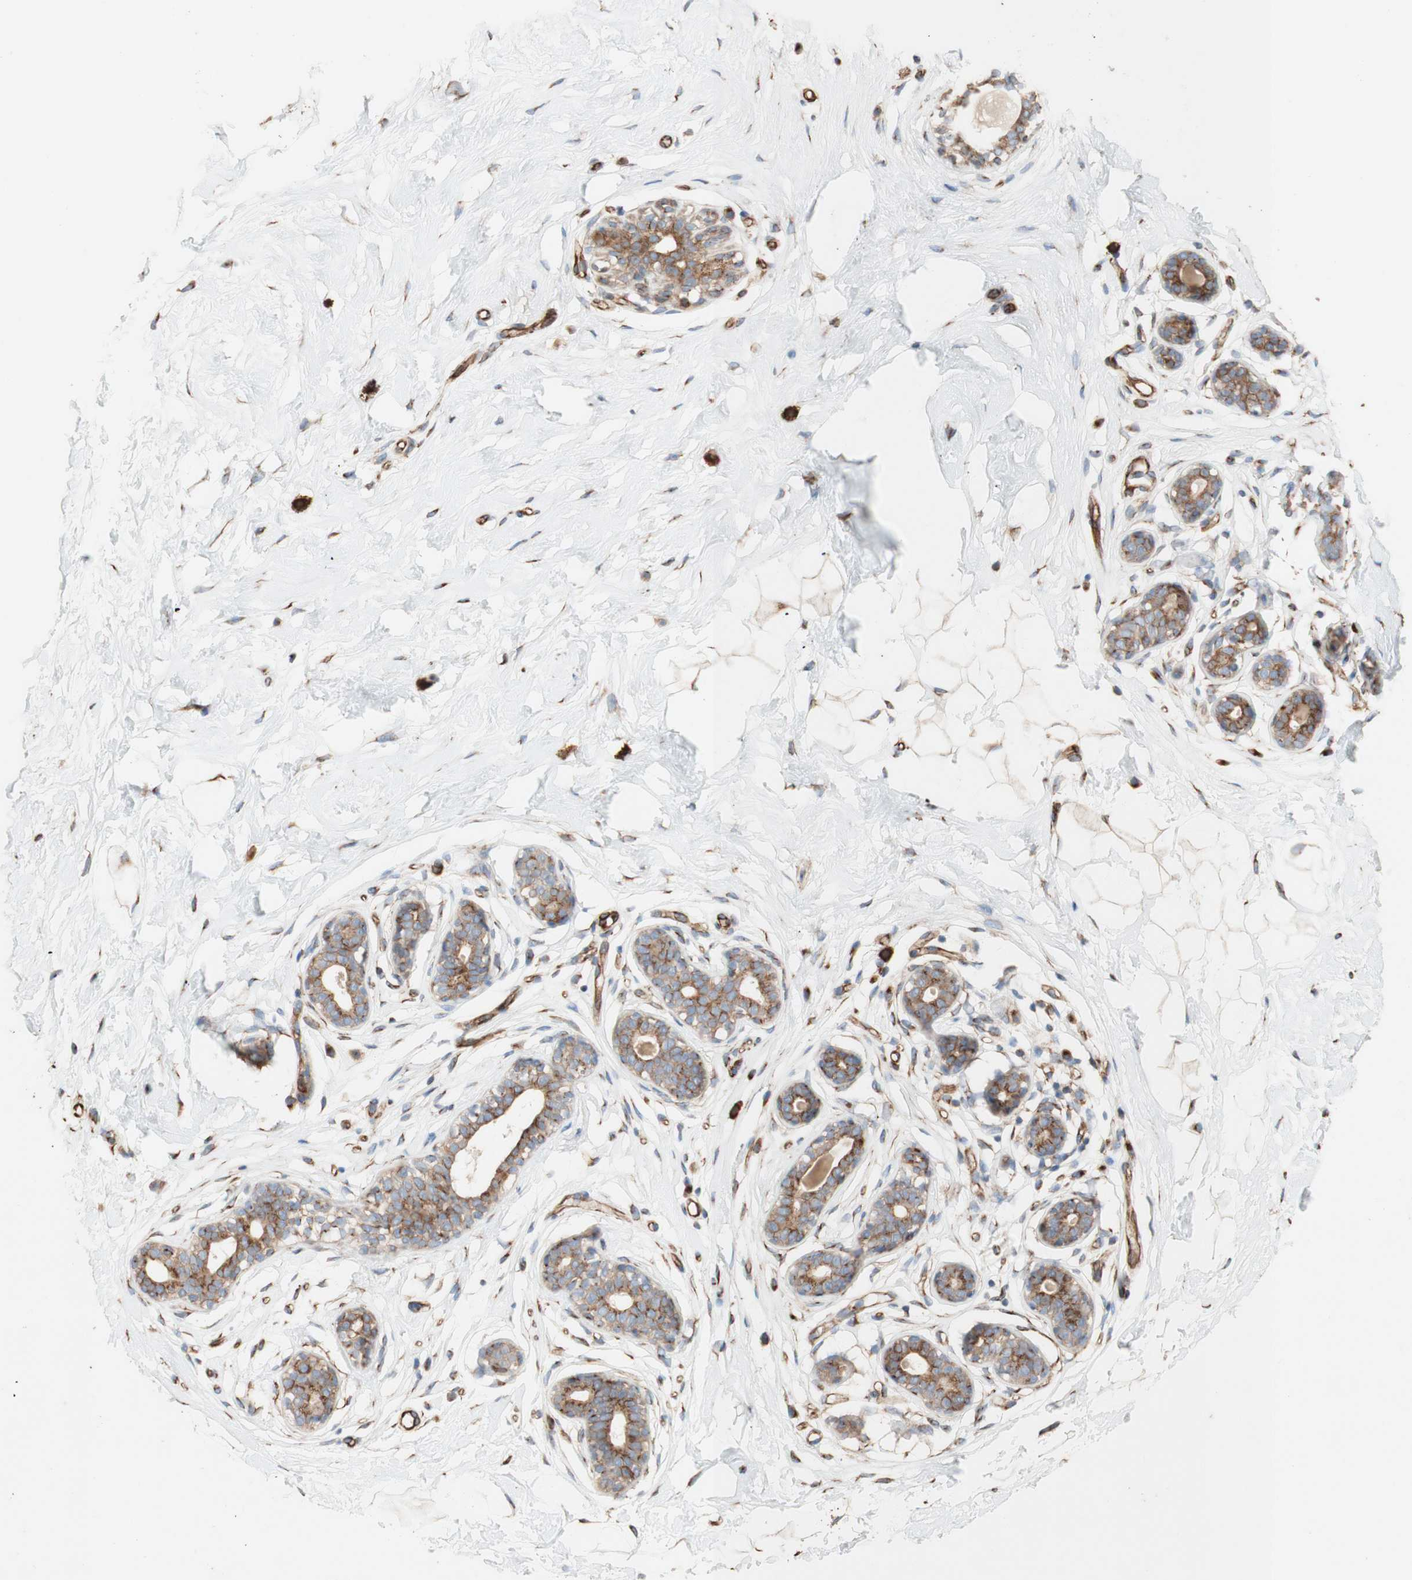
{"staining": {"intensity": "moderate", "quantity": ">75%", "location": "cytoplasmic/membranous"}, "tissue": "breast", "cell_type": "Adipocytes", "image_type": "normal", "snomed": [{"axis": "morphology", "description": "Normal tissue, NOS"}, {"axis": "topography", "description": "Breast"}], "caption": "Unremarkable breast exhibits moderate cytoplasmic/membranous expression in about >75% of adipocytes.", "gene": "C1orf43", "patient": {"sex": "female", "age": 23}}